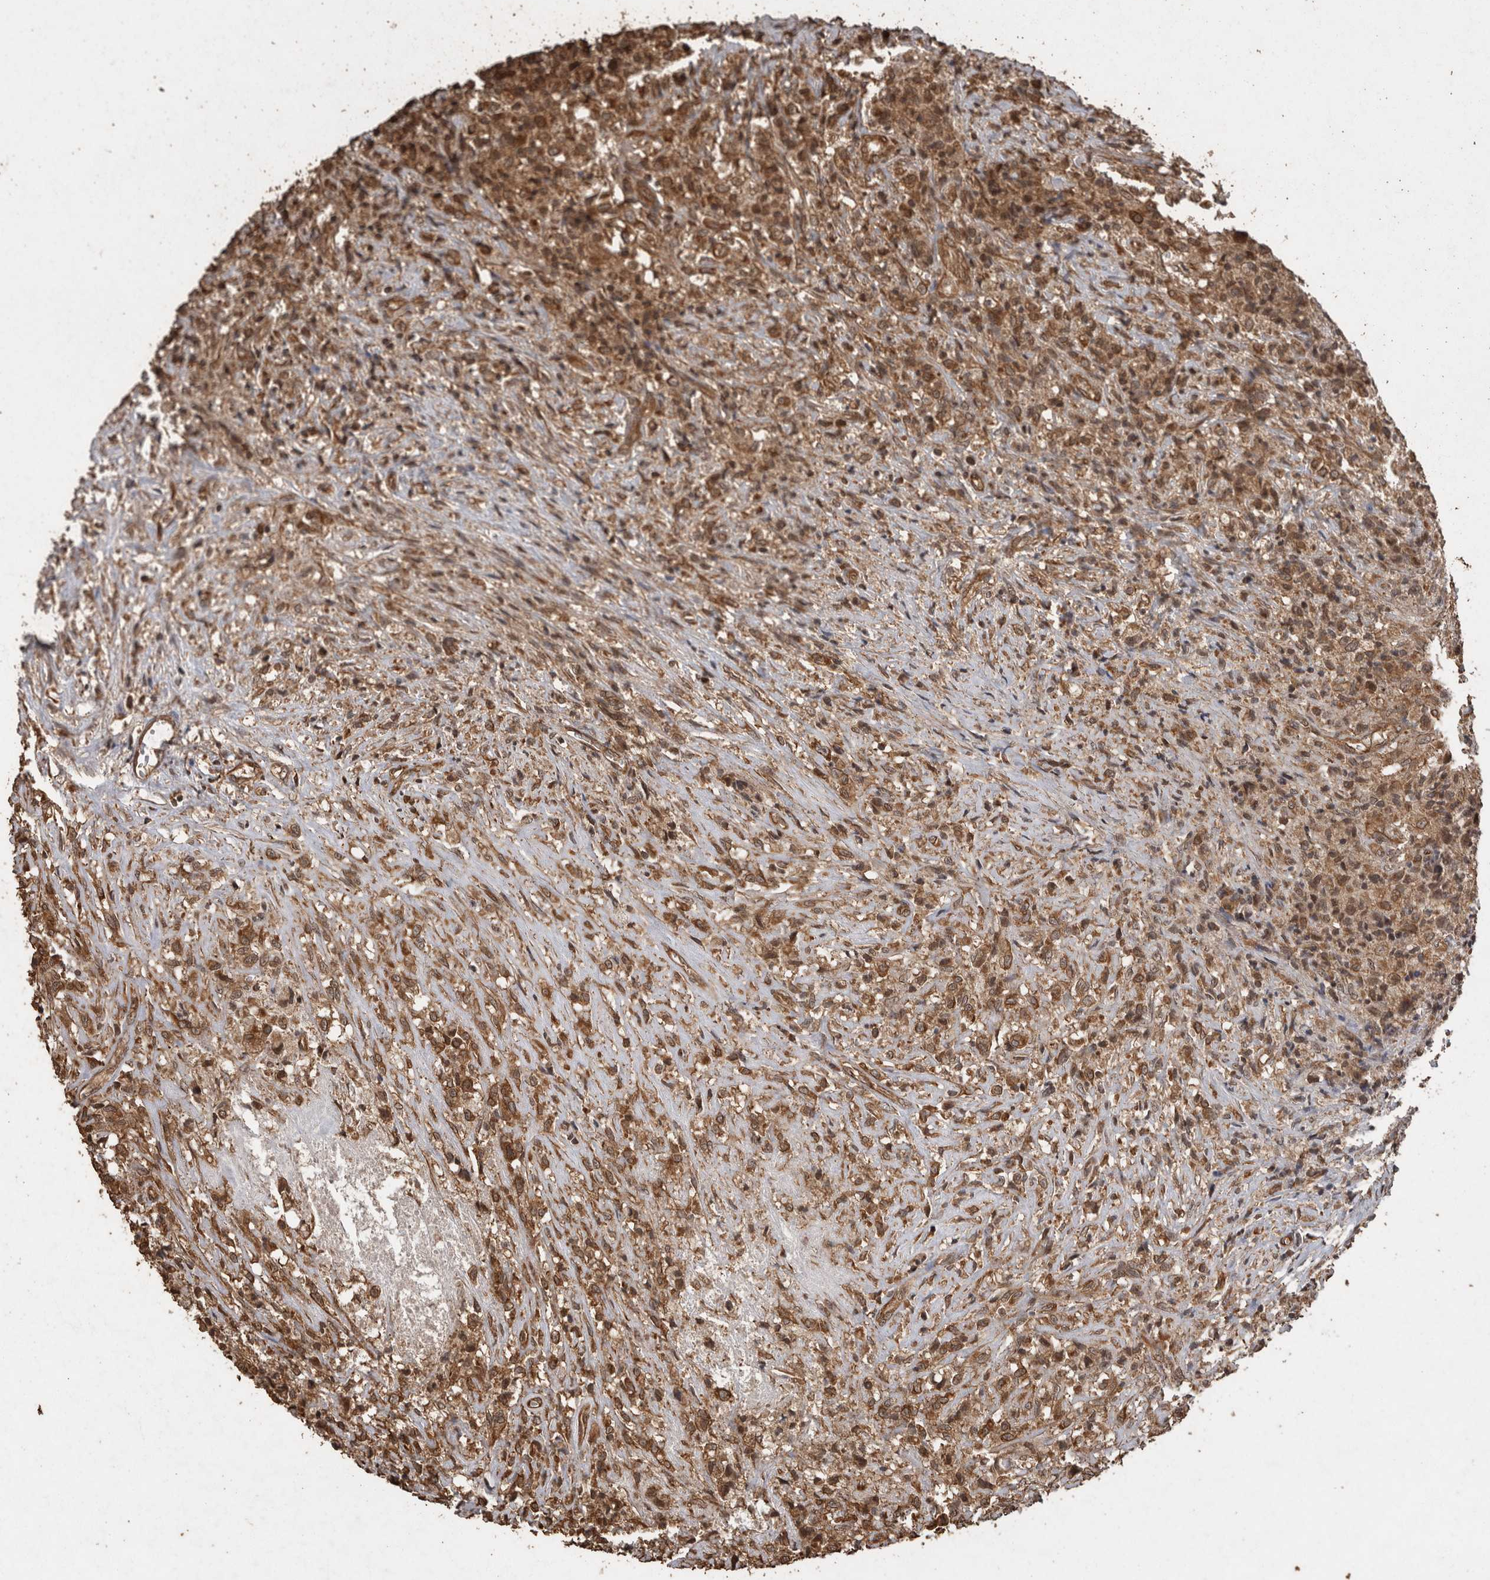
{"staining": {"intensity": "moderate", "quantity": ">75%", "location": "cytoplasmic/membranous"}, "tissue": "testis cancer", "cell_type": "Tumor cells", "image_type": "cancer", "snomed": [{"axis": "morphology", "description": "Carcinoma, Embryonal, NOS"}, {"axis": "topography", "description": "Testis"}], "caption": "Testis cancer stained with a protein marker exhibits moderate staining in tumor cells.", "gene": "PINK1", "patient": {"sex": "male", "age": 2}}